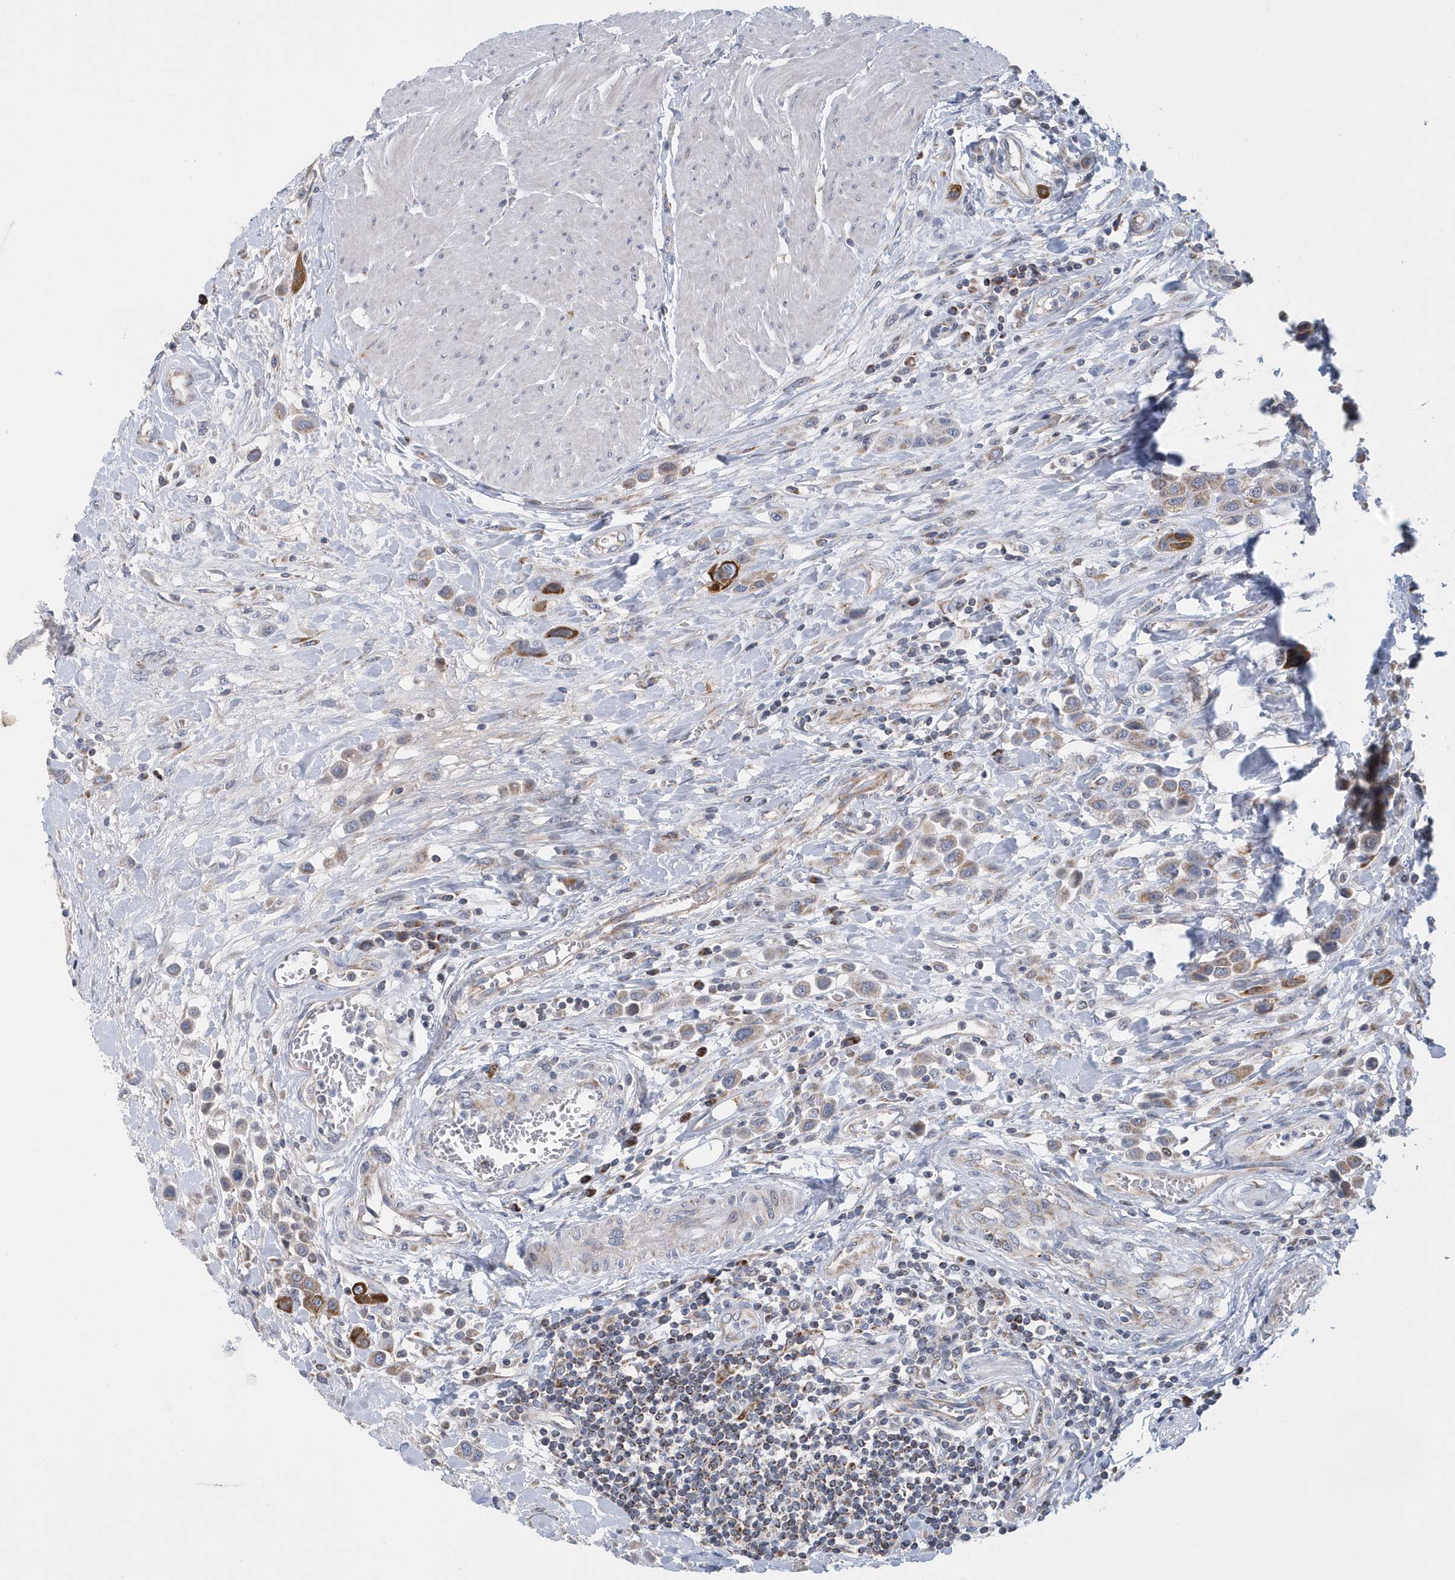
{"staining": {"intensity": "strong", "quantity": "<25%", "location": "cytoplasmic/membranous"}, "tissue": "urothelial cancer", "cell_type": "Tumor cells", "image_type": "cancer", "snomed": [{"axis": "morphology", "description": "Urothelial carcinoma, High grade"}, {"axis": "topography", "description": "Urinary bladder"}], "caption": "High-magnification brightfield microscopy of urothelial cancer stained with DAB (3,3'-diaminobenzidine) (brown) and counterstained with hematoxylin (blue). tumor cells exhibit strong cytoplasmic/membranous expression is present in about<25% of cells. Nuclei are stained in blue.", "gene": "VWA5B2", "patient": {"sex": "male", "age": 50}}